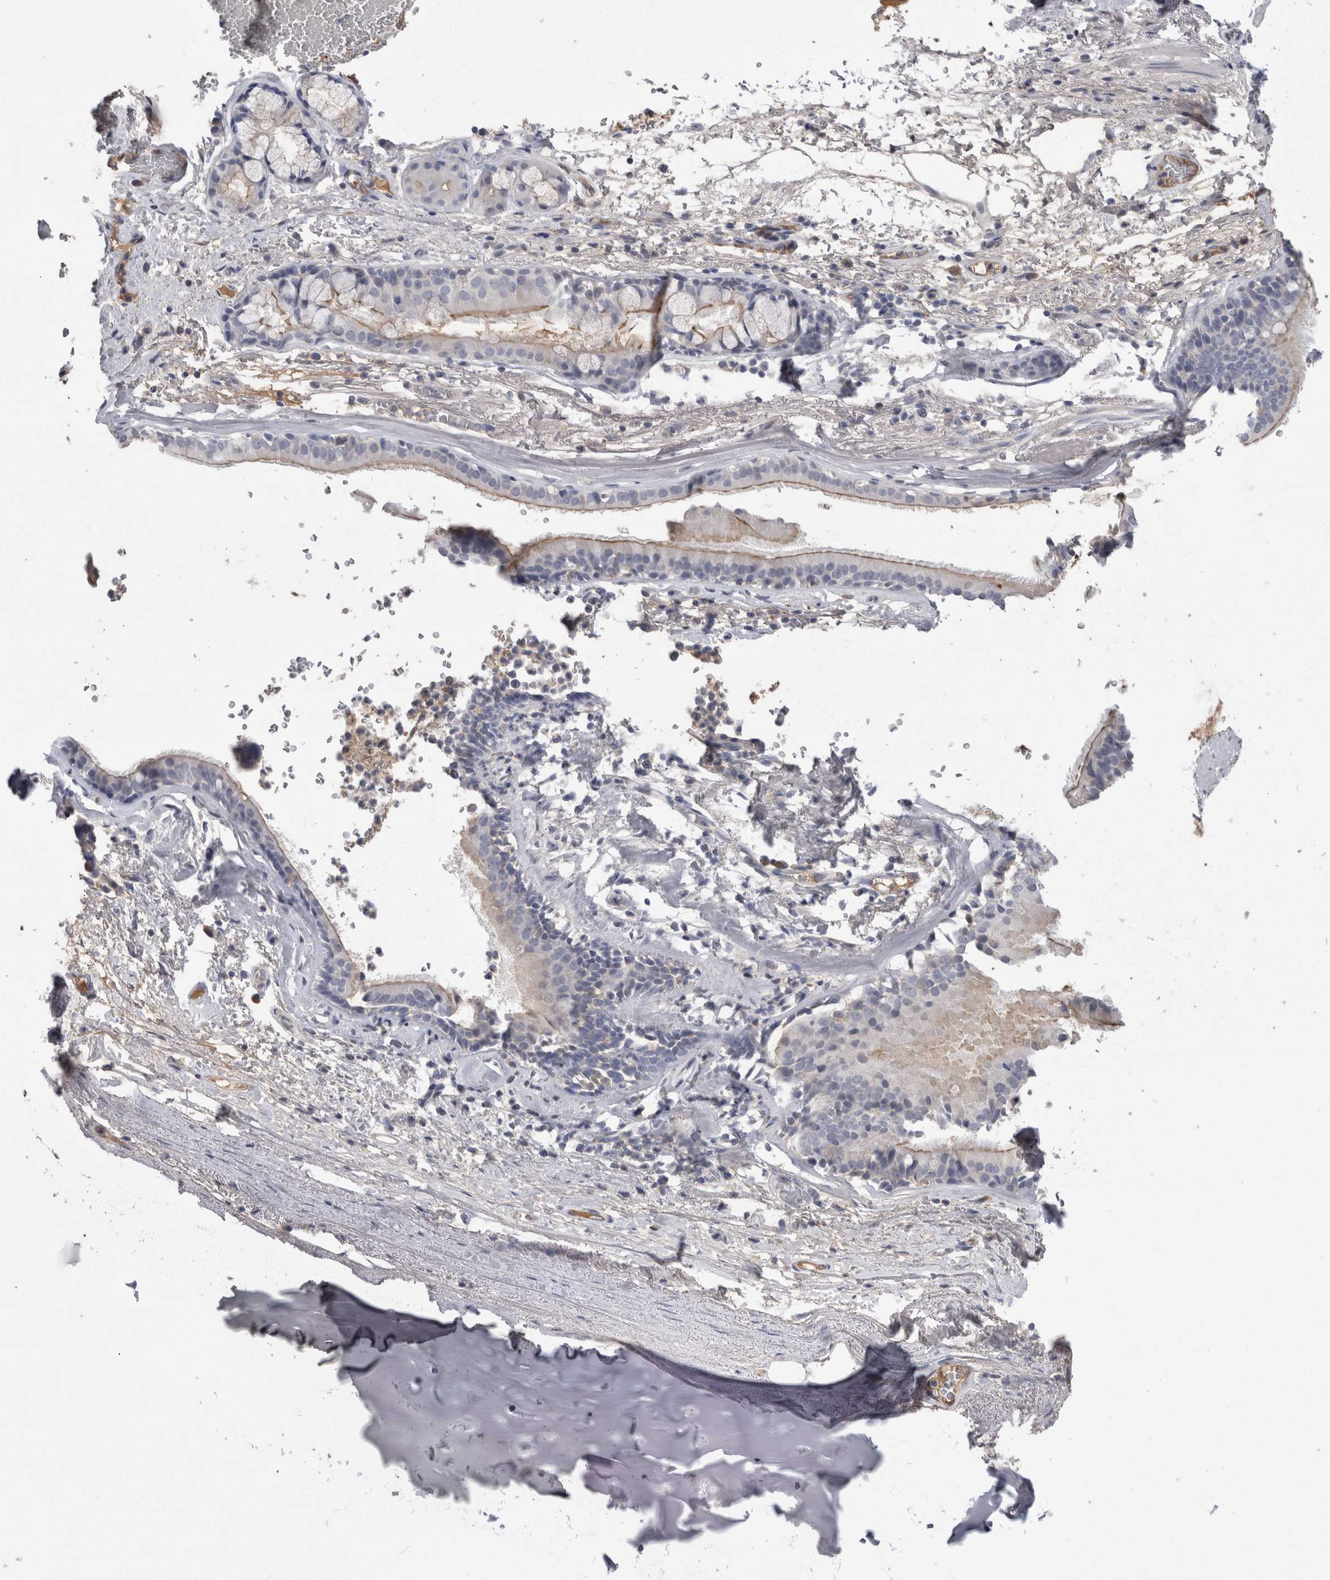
{"staining": {"intensity": "negative", "quantity": "none", "location": "none"}, "tissue": "adipose tissue", "cell_type": "Adipocytes", "image_type": "normal", "snomed": [{"axis": "morphology", "description": "Normal tissue, NOS"}, {"axis": "topography", "description": "Cartilage tissue"}], "caption": "Adipose tissue stained for a protein using immunohistochemistry shows no expression adipocytes.", "gene": "REG1A", "patient": {"sex": "female", "age": 63}}